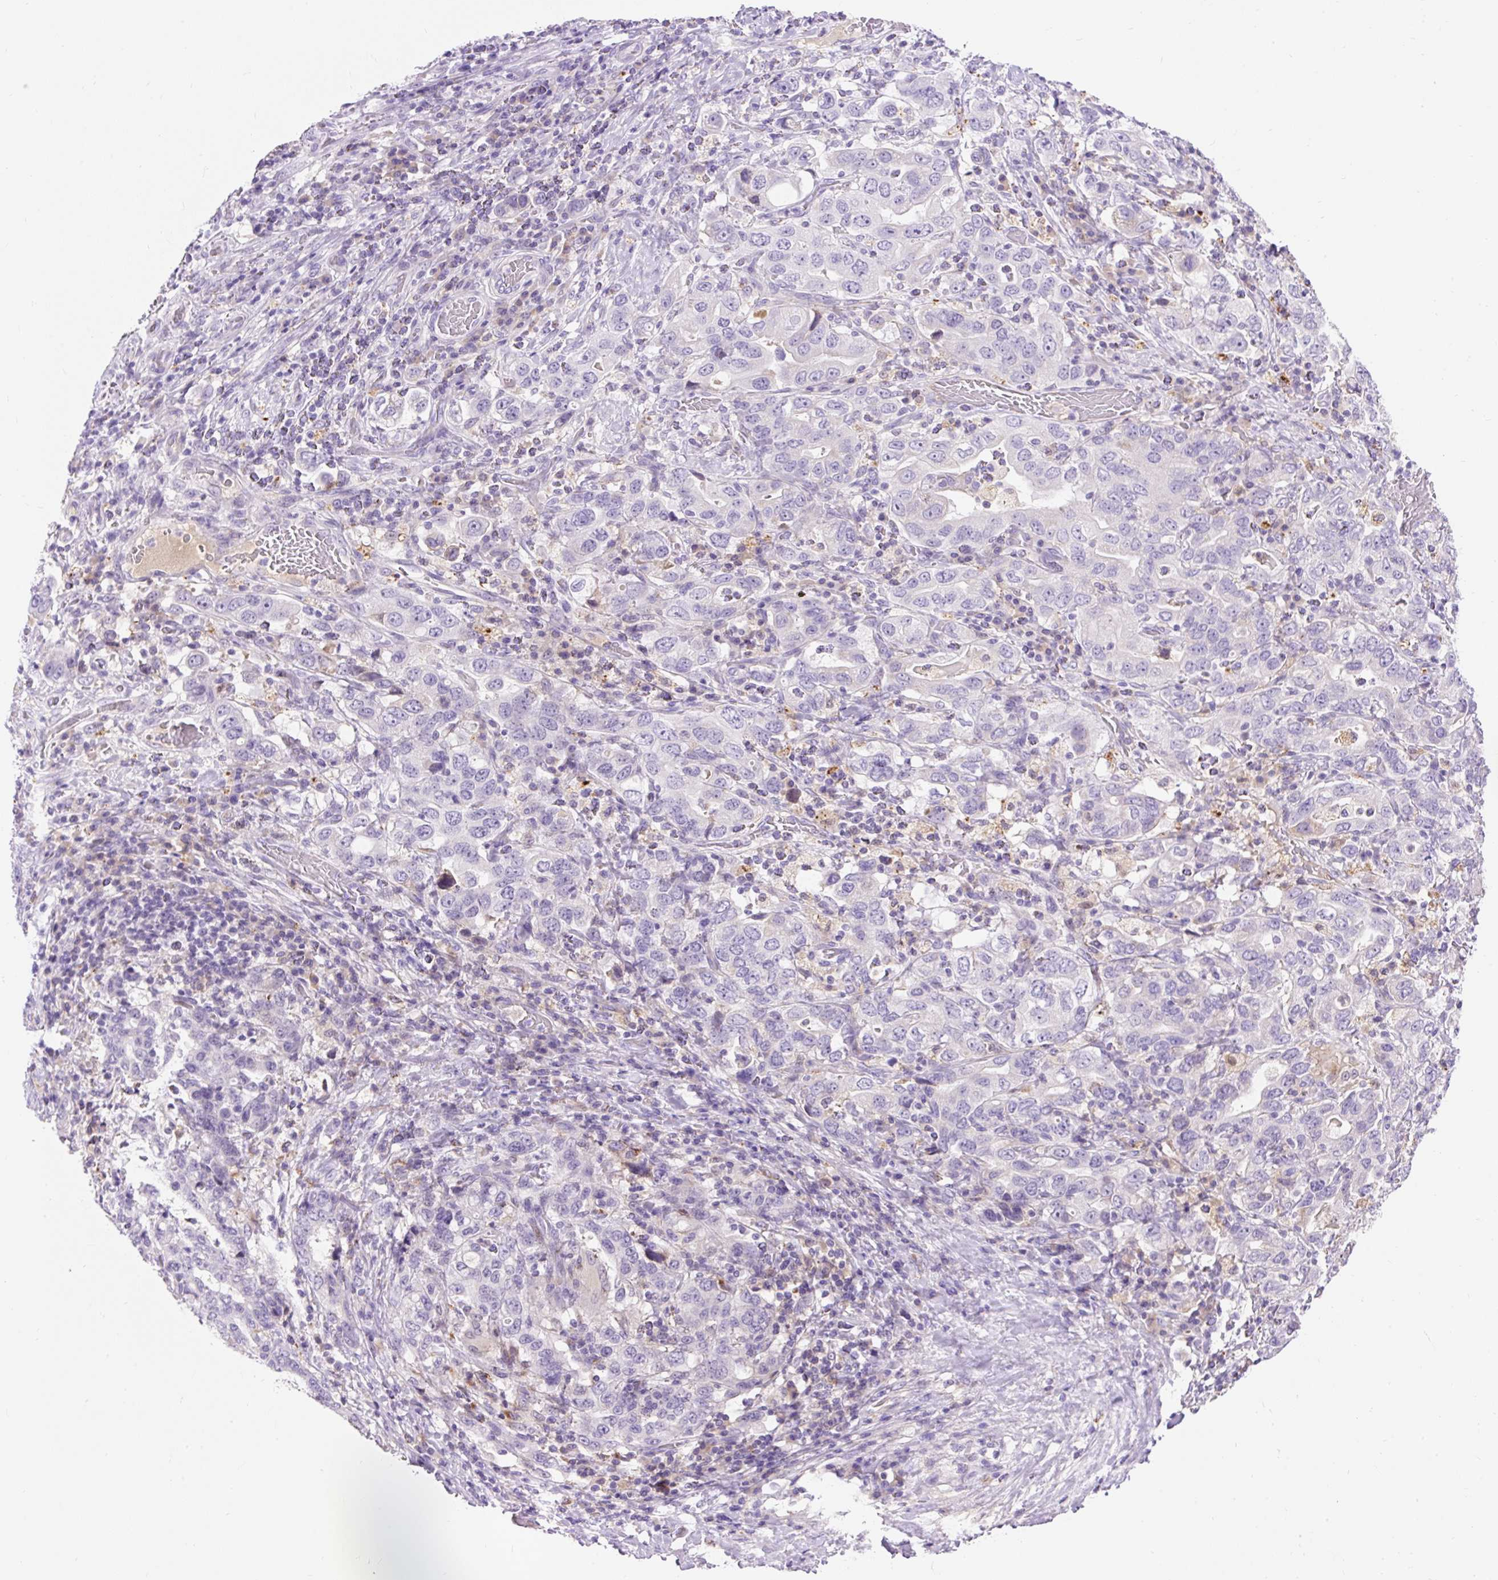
{"staining": {"intensity": "negative", "quantity": "none", "location": "none"}, "tissue": "stomach cancer", "cell_type": "Tumor cells", "image_type": "cancer", "snomed": [{"axis": "morphology", "description": "Adenocarcinoma, NOS"}, {"axis": "topography", "description": "Stomach, upper"}, {"axis": "topography", "description": "Stomach"}], "caption": "High magnification brightfield microscopy of stomach cancer (adenocarcinoma) stained with DAB (3,3'-diaminobenzidine) (brown) and counterstained with hematoxylin (blue): tumor cells show no significant expression.", "gene": "TMEM150C", "patient": {"sex": "male", "age": 62}}